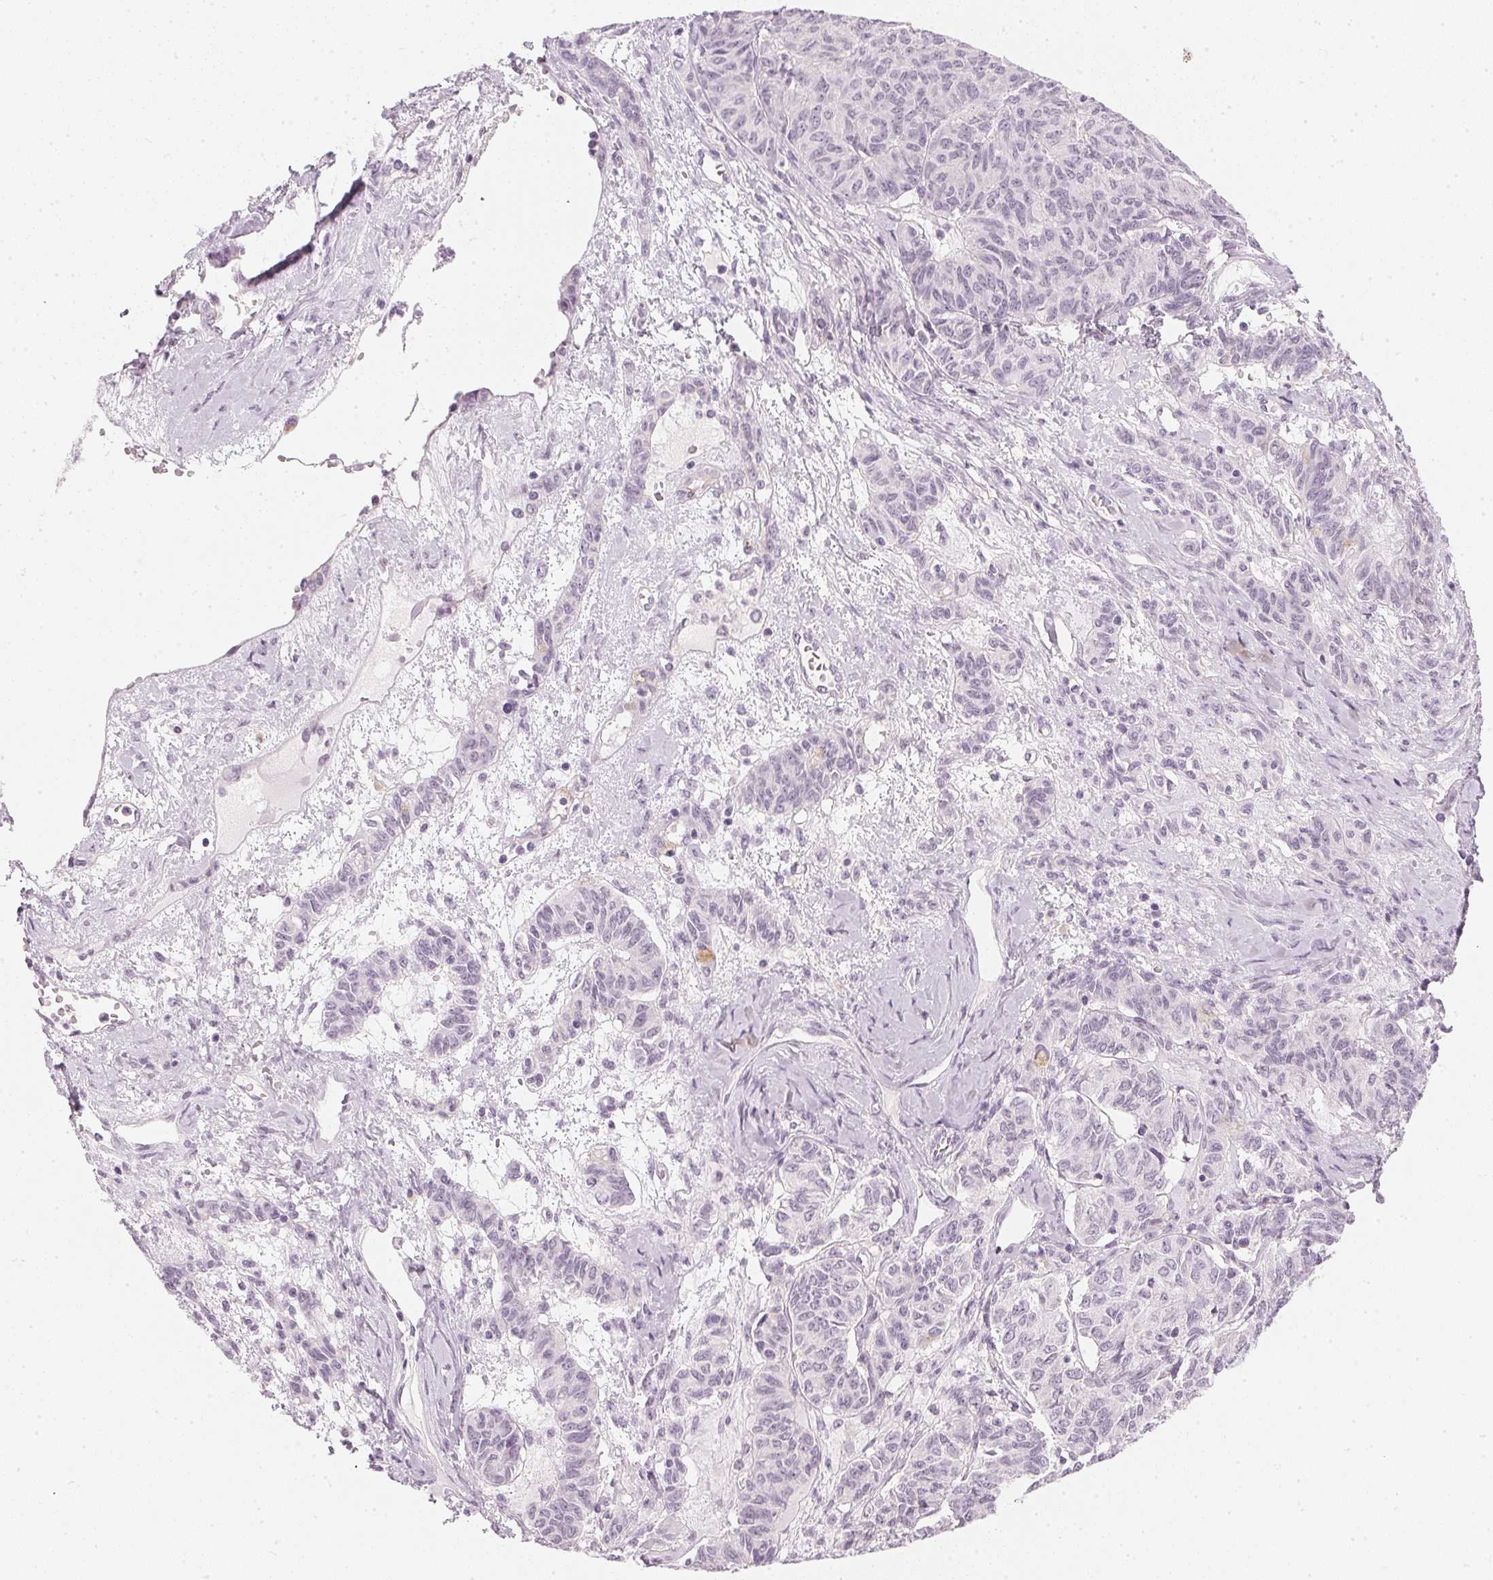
{"staining": {"intensity": "negative", "quantity": "none", "location": "none"}, "tissue": "ovarian cancer", "cell_type": "Tumor cells", "image_type": "cancer", "snomed": [{"axis": "morphology", "description": "Carcinoma, endometroid"}, {"axis": "topography", "description": "Ovary"}], "caption": "A high-resolution histopathology image shows IHC staining of ovarian cancer, which displays no significant expression in tumor cells. Brightfield microscopy of IHC stained with DAB (brown) and hematoxylin (blue), captured at high magnification.", "gene": "CHST4", "patient": {"sex": "female", "age": 80}}